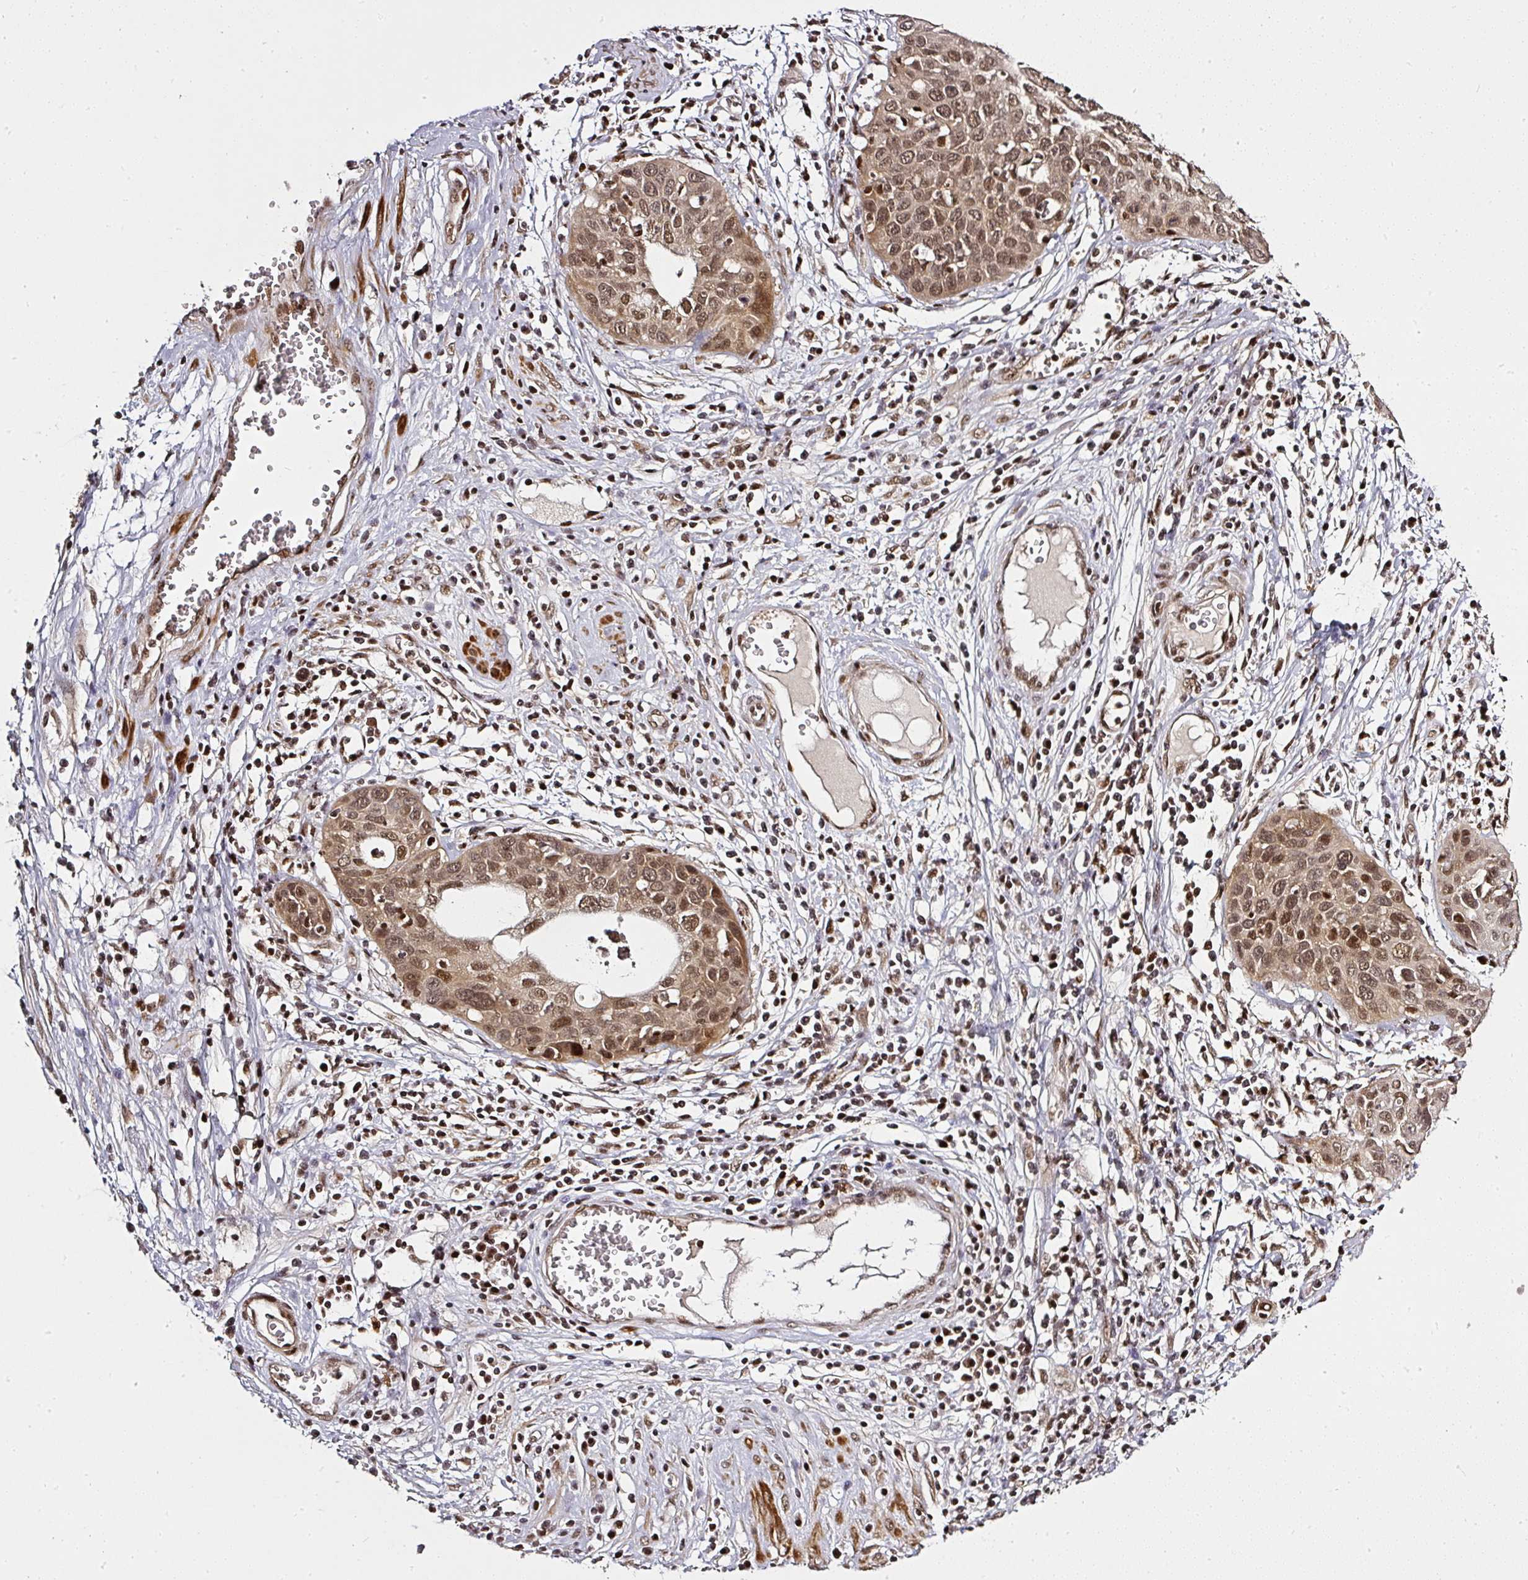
{"staining": {"intensity": "moderate", "quantity": ">75%", "location": "nuclear"}, "tissue": "cervical cancer", "cell_type": "Tumor cells", "image_type": "cancer", "snomed": [{"axis": "morphology", "description": "Squamous cell carcinoma, NOS"}, {"axis": "topography", "description": "Cervix"}], "caption": "IHC of human cervical cancer exhibits medium levels of moderate nuclear positivity in about >75% of tumor cells. Using DAB (3,3'-diaminobenzidine) (brown) and hematoxylin (blue) stains, captured at high magnification using brightfield microscopy.", "gene": "GPRIN2", "patient": {"sex": "female", "age": 36}}